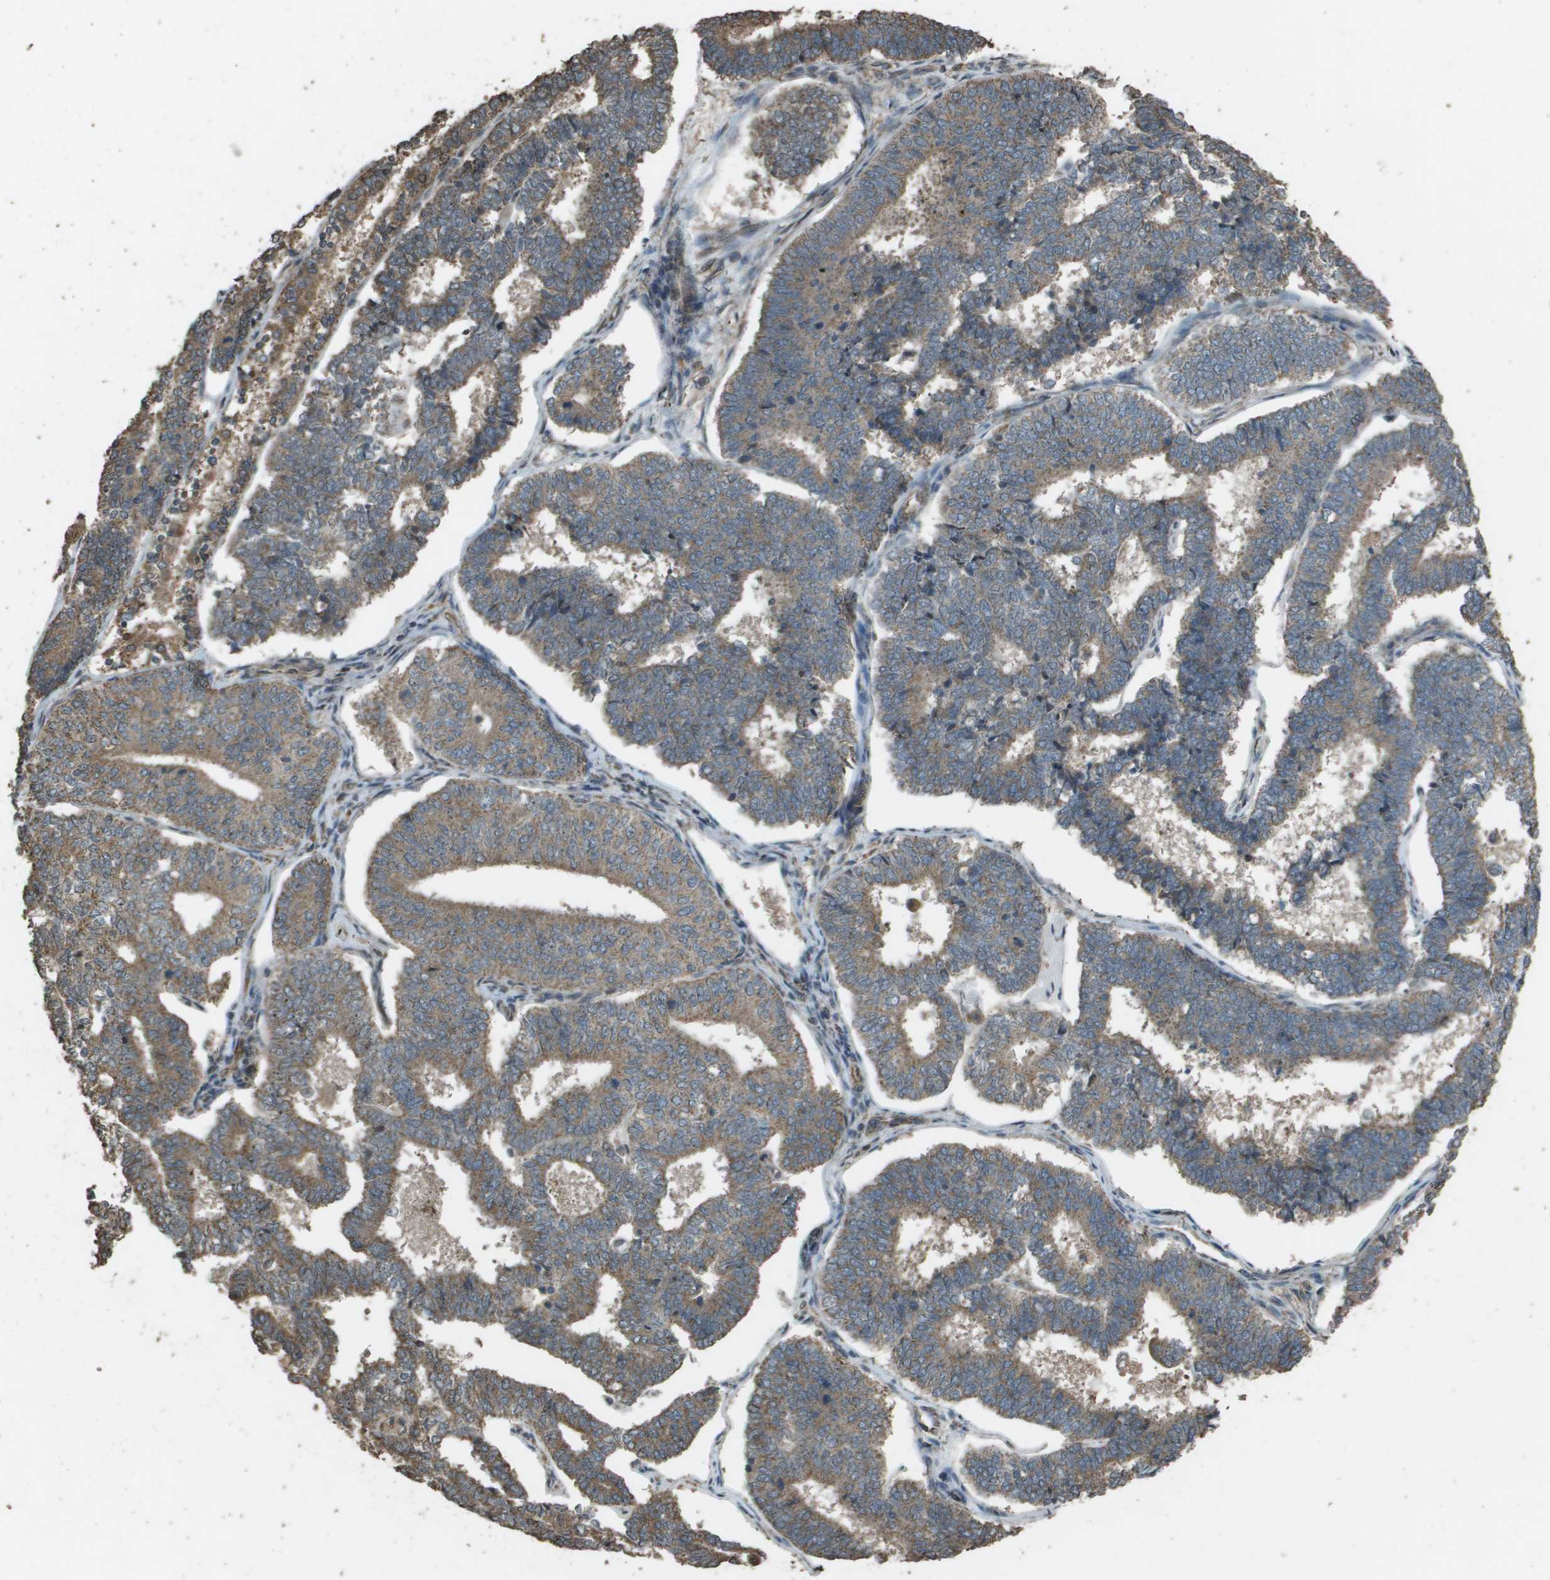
{"staining": {"intensity": "moderate", "quantity": ">75%", "location": "cytoplasmic/membranous"}, "tissue": "endometrial cancer", "cell_type": "Tumor cells", "image_type": "cancer", "snomed": [{"axis": "morphology", "description": "Adenocarcinoma, NOS"}, {"axis": "topography", "description": "Endometrium"}], "caption": "Immunohistochemistry (IHC) (DAB (3,3'-diaminobenzidine)) staining of adenocarcinoma (endometrial) reveals moderate cytoplasmic/membranous protein staining in about >75% of tumor cells.", "gene": "FIG4", "patient": {"sex": "female", "age": 70}}